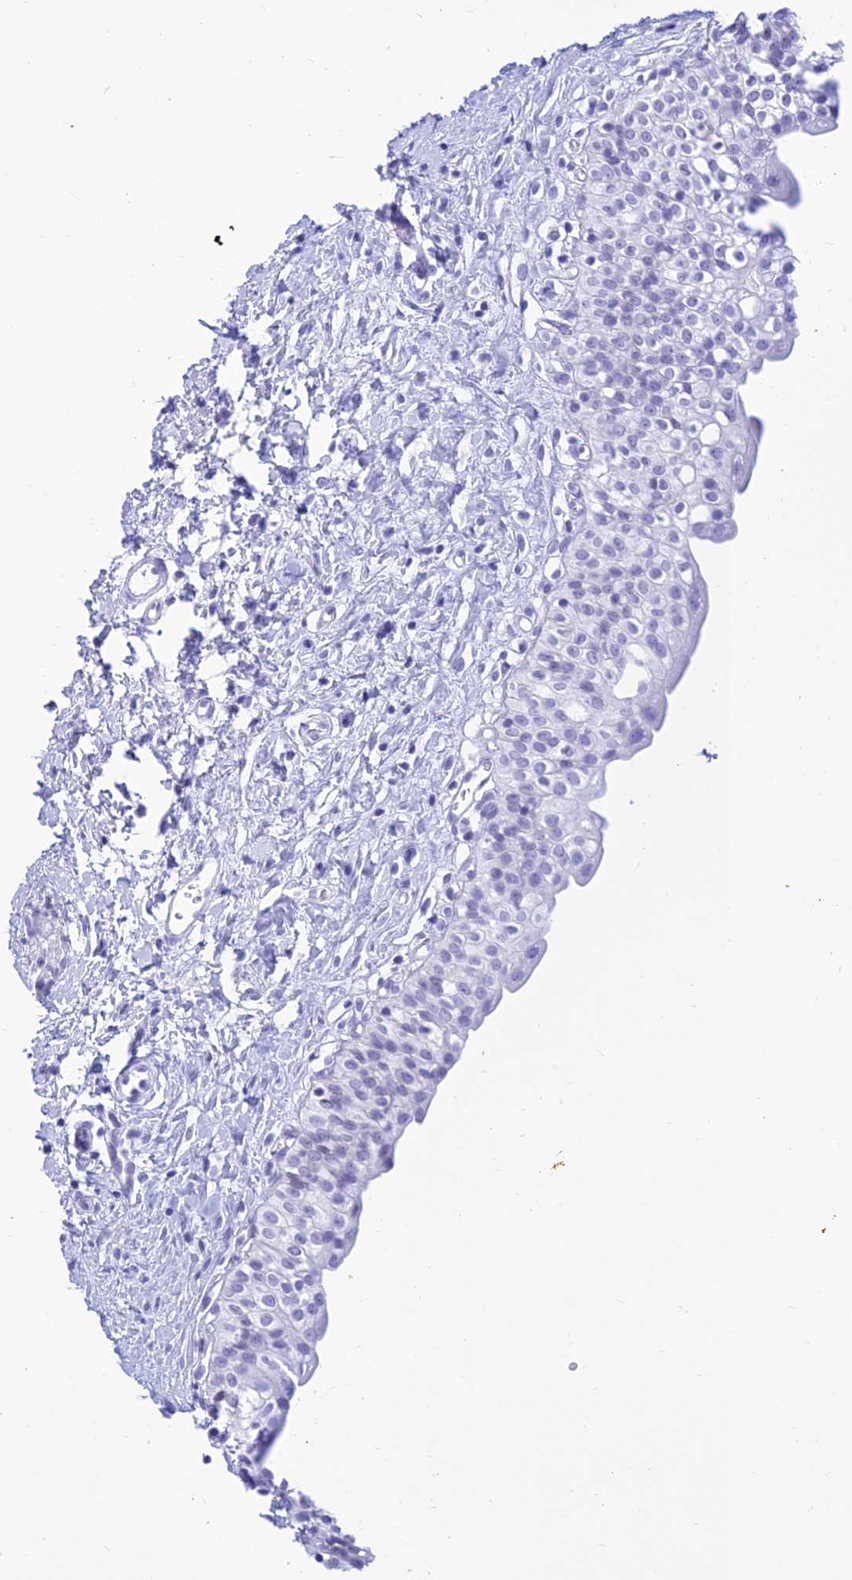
{"staining": {"intensity": "negative", "quantity": "none", "location": "none"}, "tissue": "urinary bladder", "cell_type": "Urothelial cells", "image_type": "normal", "snomed": [{"axis": "morphology", "description": "Normal tissue, NOS"}, {"axis": "topography", "description": "Urinary bladder"}], "caption": "Protein analysis of benign urinary bladder displays no significant staining in urothelial cells. (DAB (3,3'-diaminobenzidine) immunohistochemistry (IHC), high magnification).", "gene": "PRNP", "patient": {"sex": "male", "age": 51}}